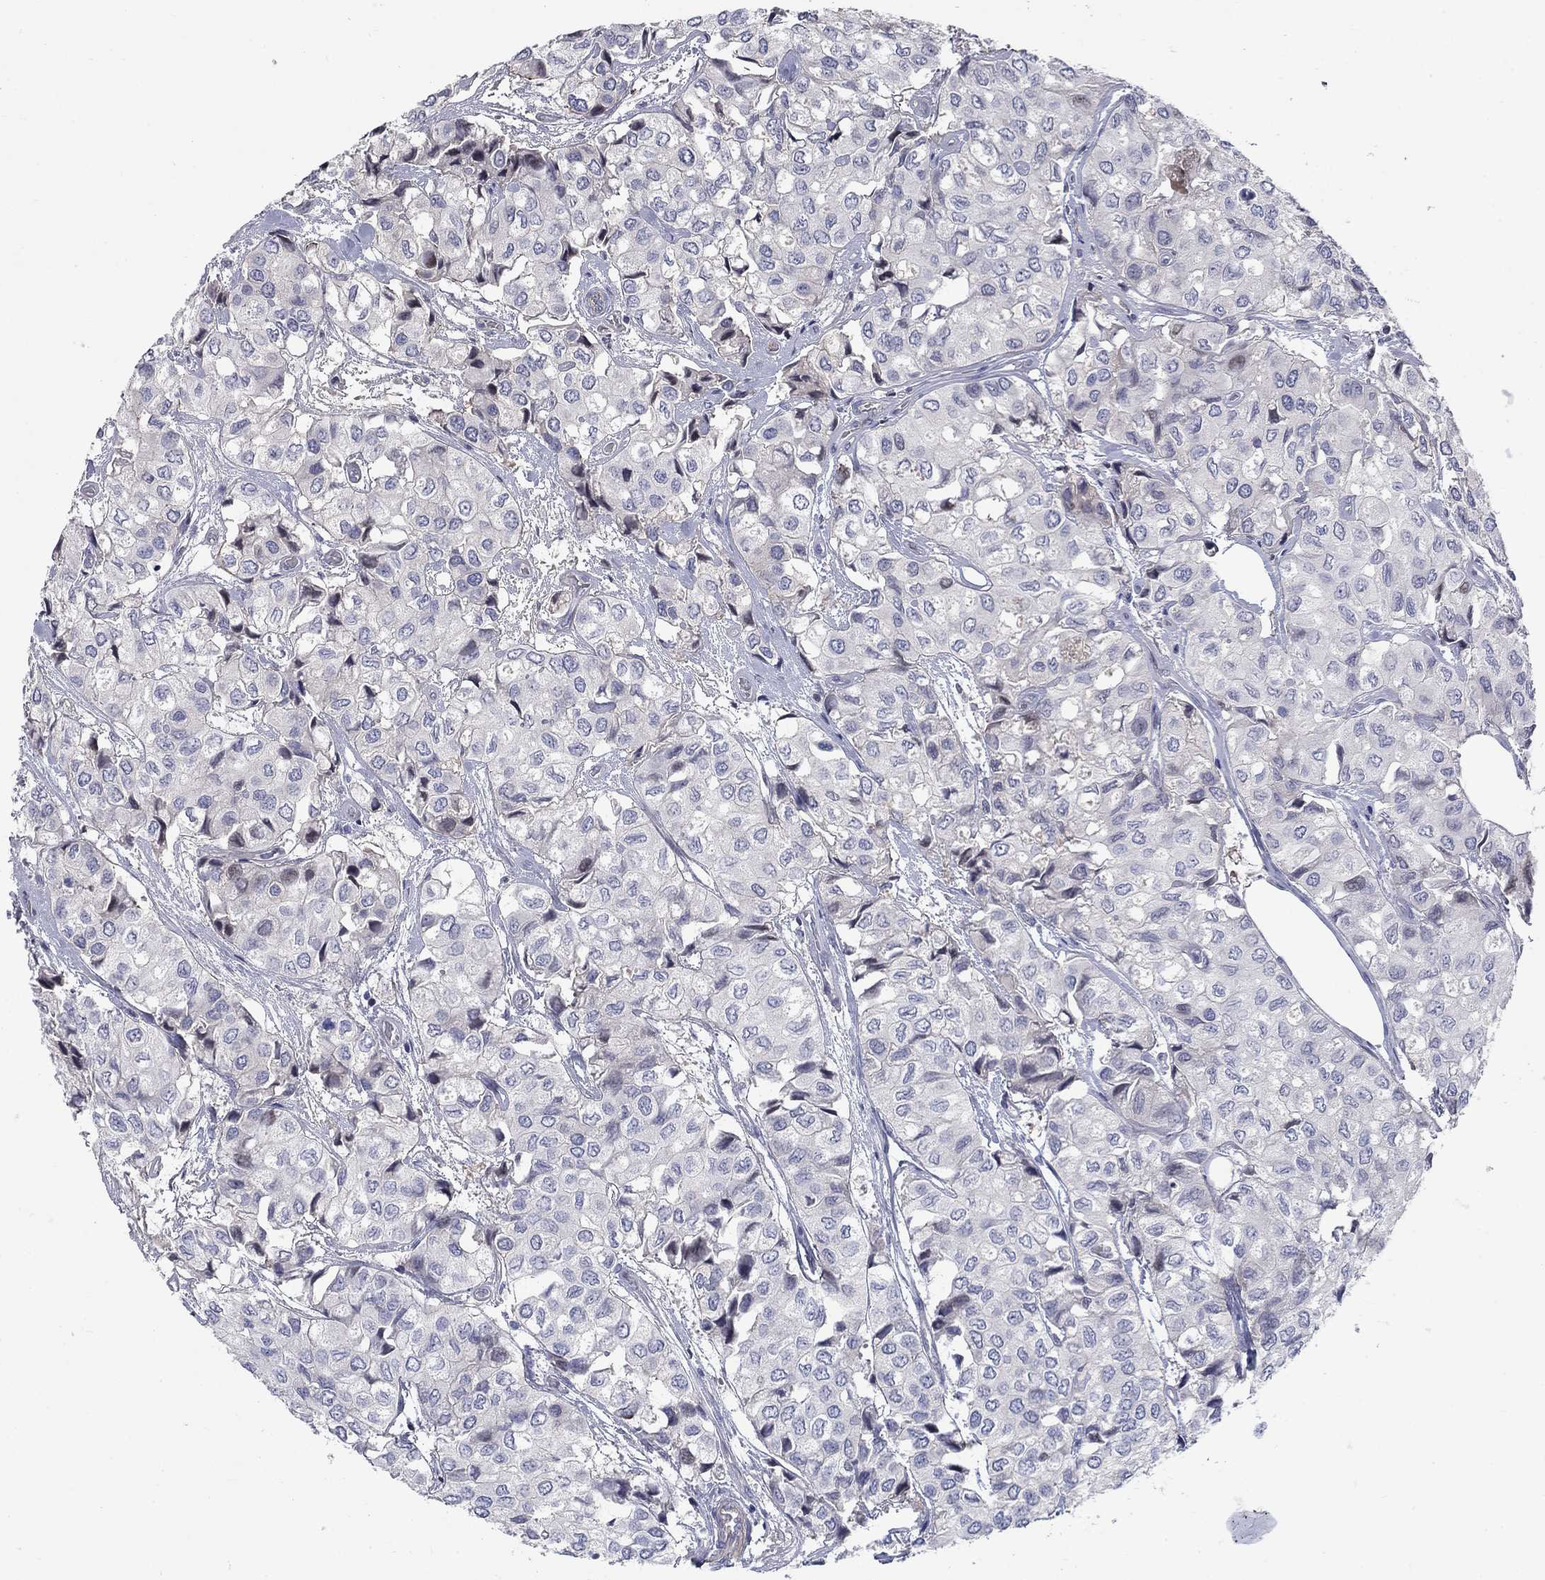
{"staining": {"intensity": "negative", "quantity": "none", "location": "none"}, "tissue": "urothelial cancer", "cell_type": "Tumor cells", "image_type": "cancer", "snomed": [{"axis": "morphology", "description": "Urothelial carcinoma, High grade"}, {"axis": "topography", "description": "Urinary bladder"}], "caption": "Immunohistochemistry of human urothelial carcinoma (high-grade) reveals no expression in tumor cells.", "gene": "SLC1A1", "patient": {"sex": "male", "age": 73}}